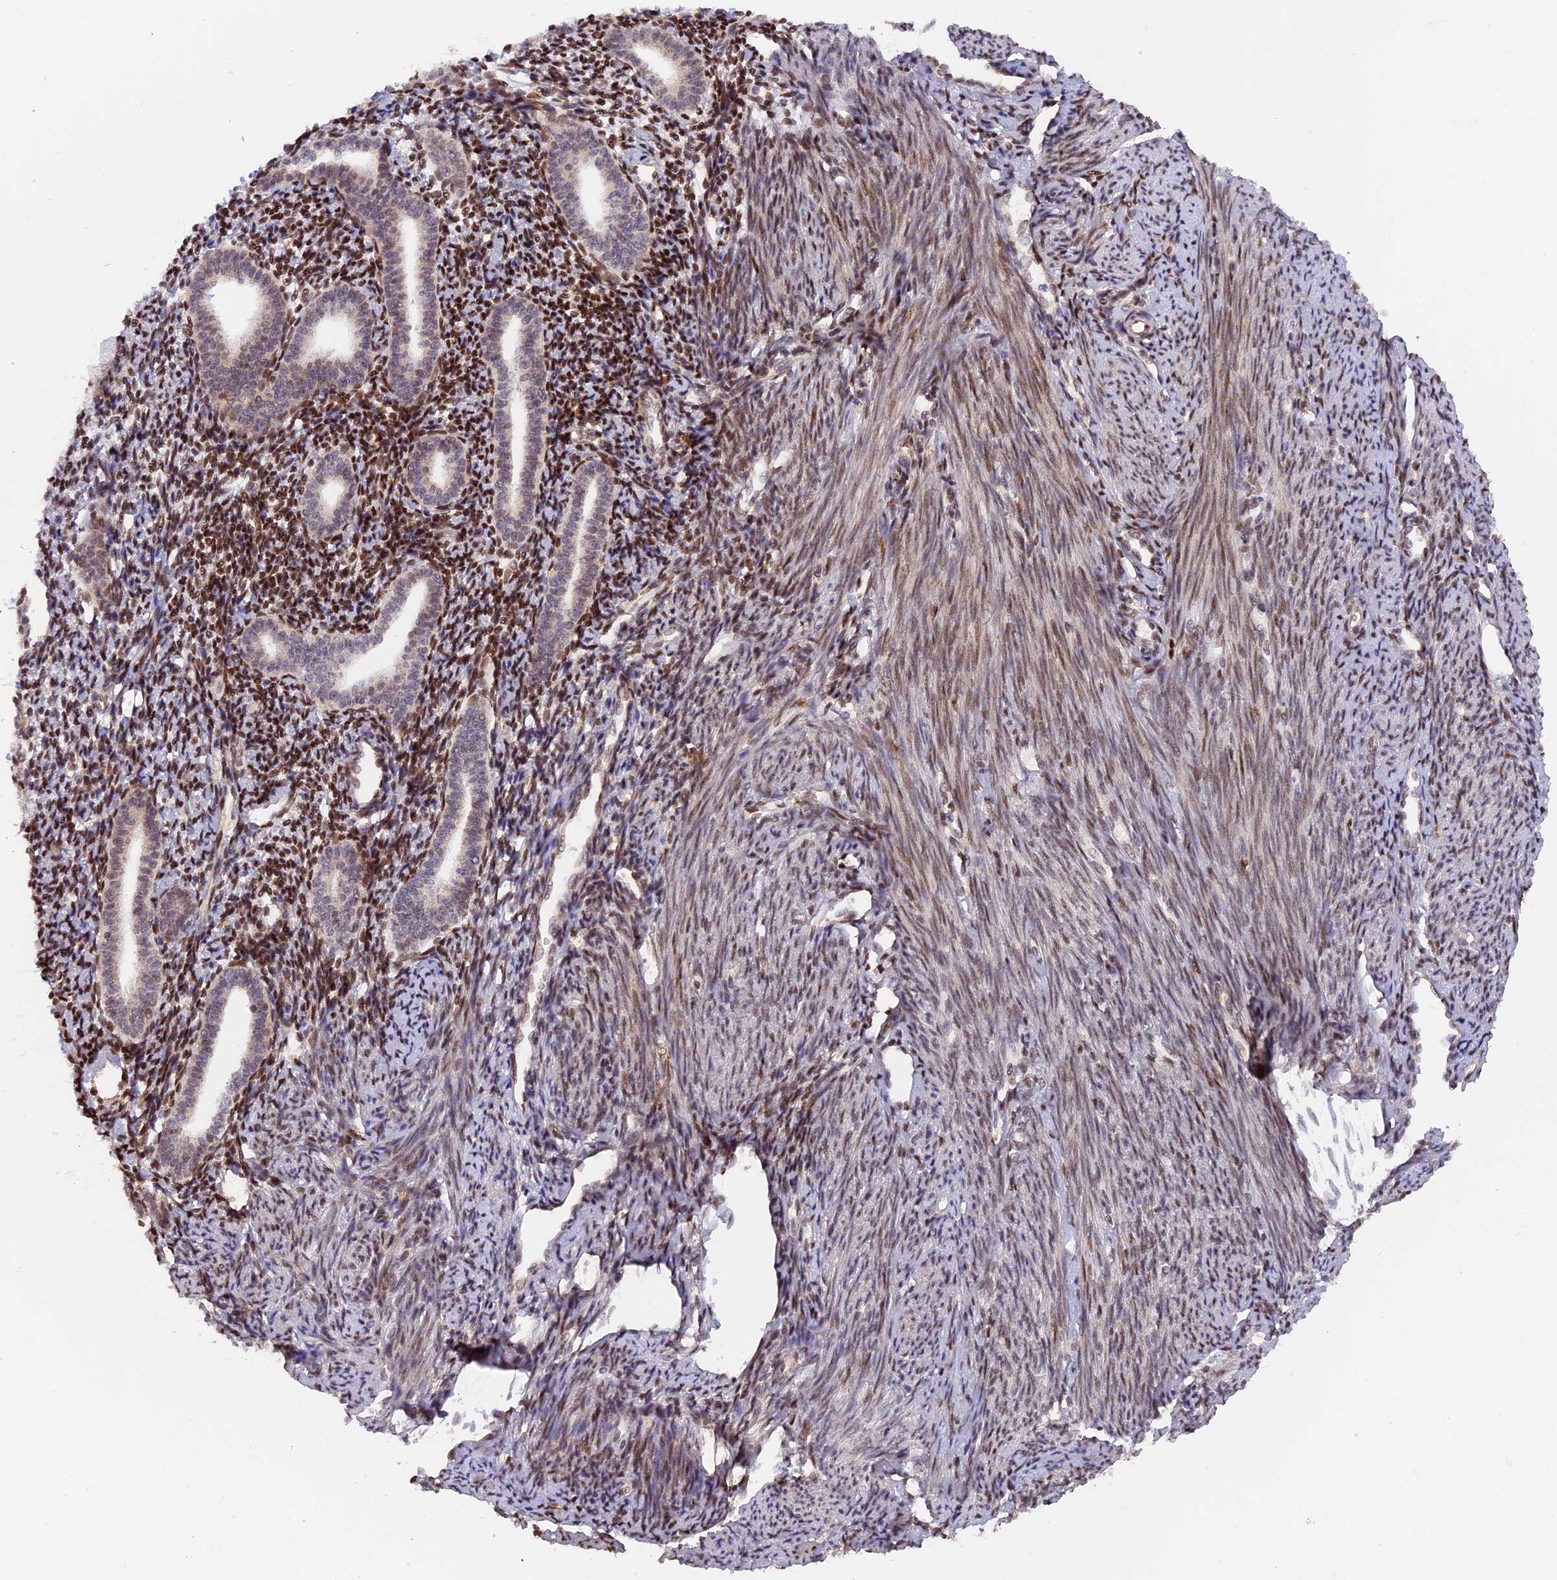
{"staining": {"intensity": "weak", "quantity": "<25%", "location": "nuclear"}, "tissue": "endometrium", "cell_type": "Cells in endometrial stroma", "image_type": "normal", "snomed": [{"axis": "morphology", "description": "Normal tissue, NOS"}, {"axis": "topography", "description": "Endometrium"}], "caption": "Immunohistochemistry (IHC) image of unremarkable endometrium stained for a protein (brown), which demonstrates no staining in cells in endometrial stroma. (DAB (3,3'-diaminobenzidine) immunohistochemistry (IHC) visualized using brightfield microscopy, high magnification).", "gene": "MYBL2", "patient": {"sex": "female", "age": 56}}